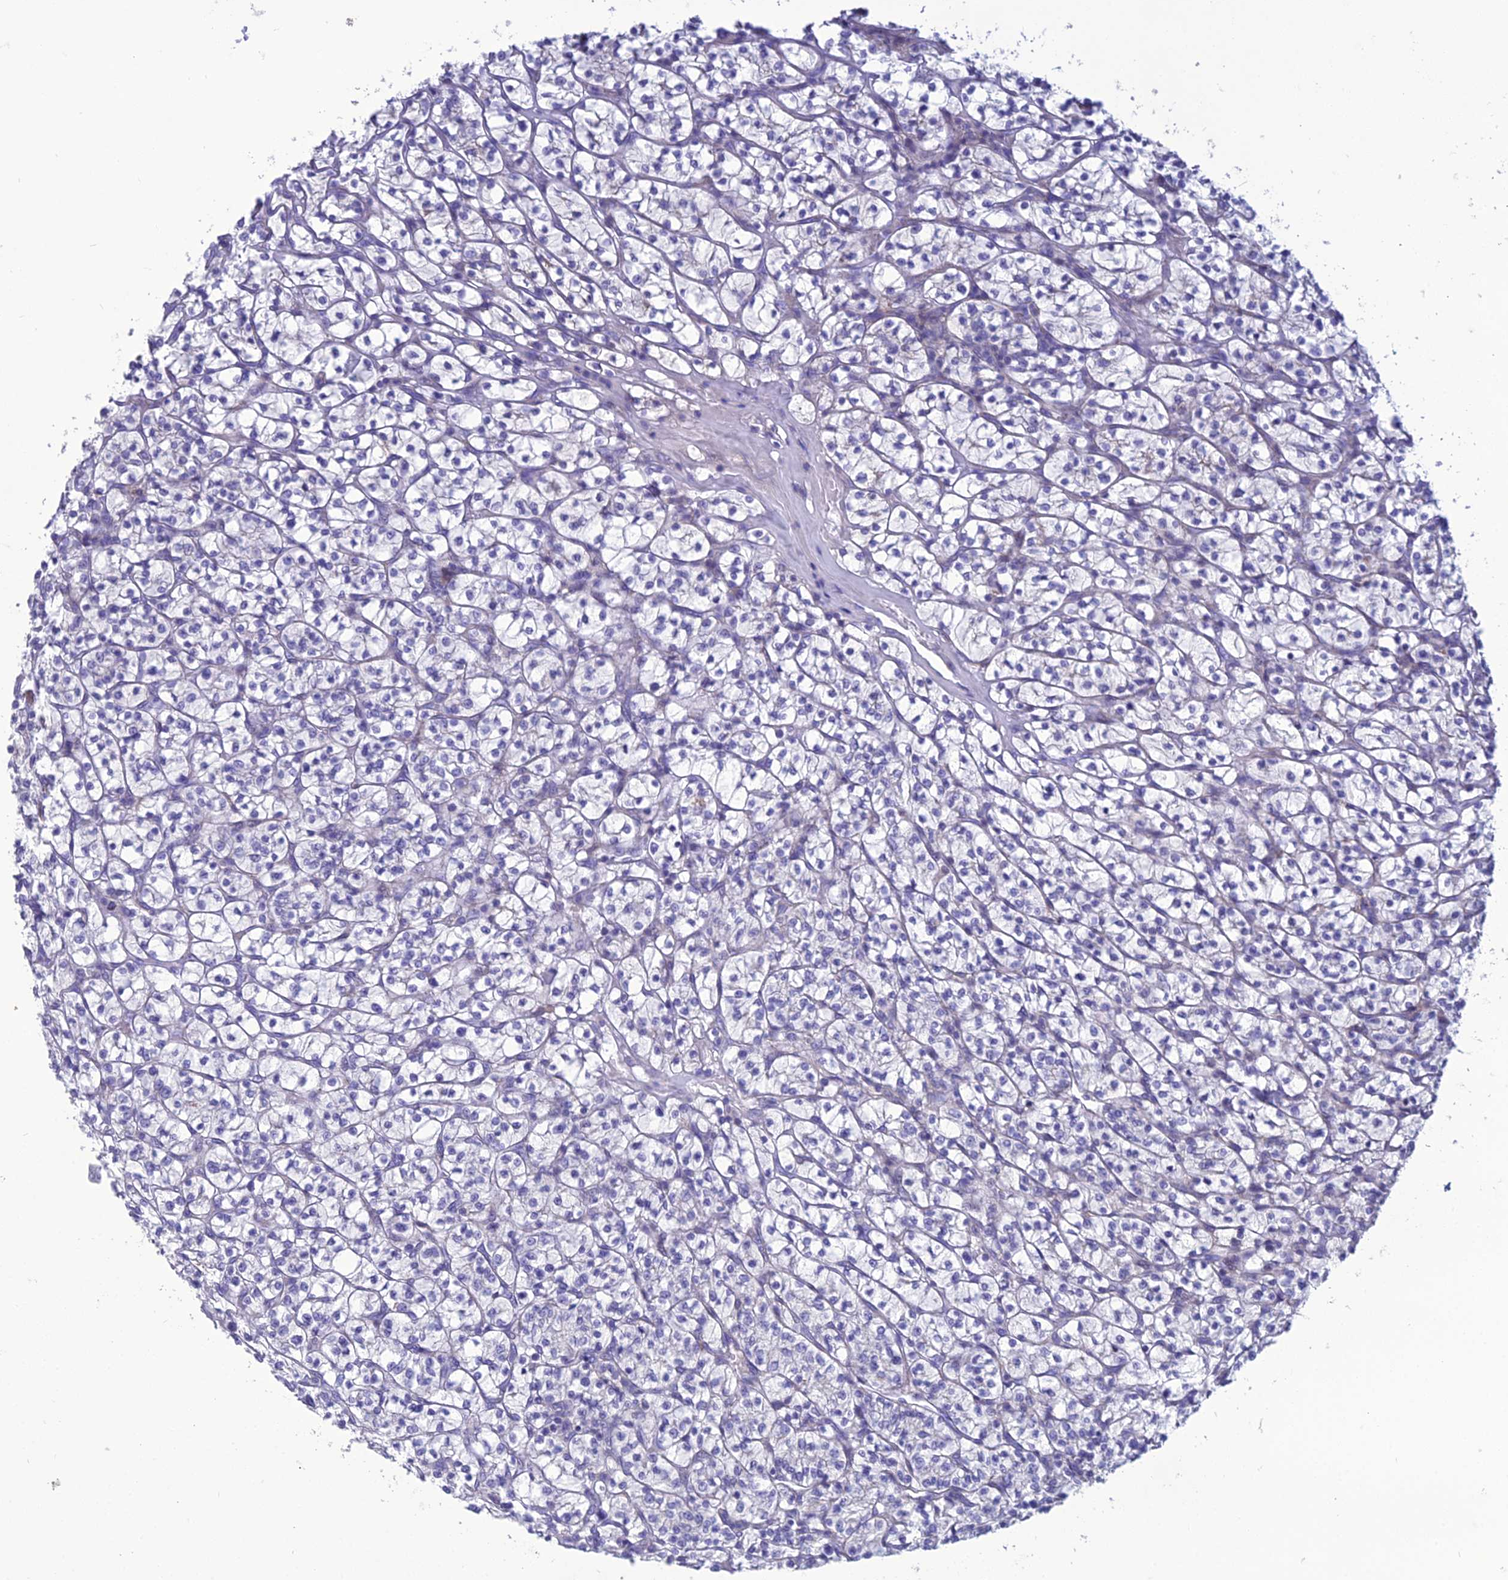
{"staining": {"intensity": "negative", "quantity": "none", "location": "none"}, "tissue": "renal cancer", "cell_type": "Tumor cells", "image_type": "cancer", "snomed": [{"axis": "morphology", "description": "Adenocarcinoma, NOS"}, {"axis": "topography", "description": "Kidney"}], "caption": "The histopathology image displays no significant positivity in tumor cells of renal cancer (adenocarcinoma).", "gene": "OR56B1", "patient": {"sex": "female", "age": 64}}